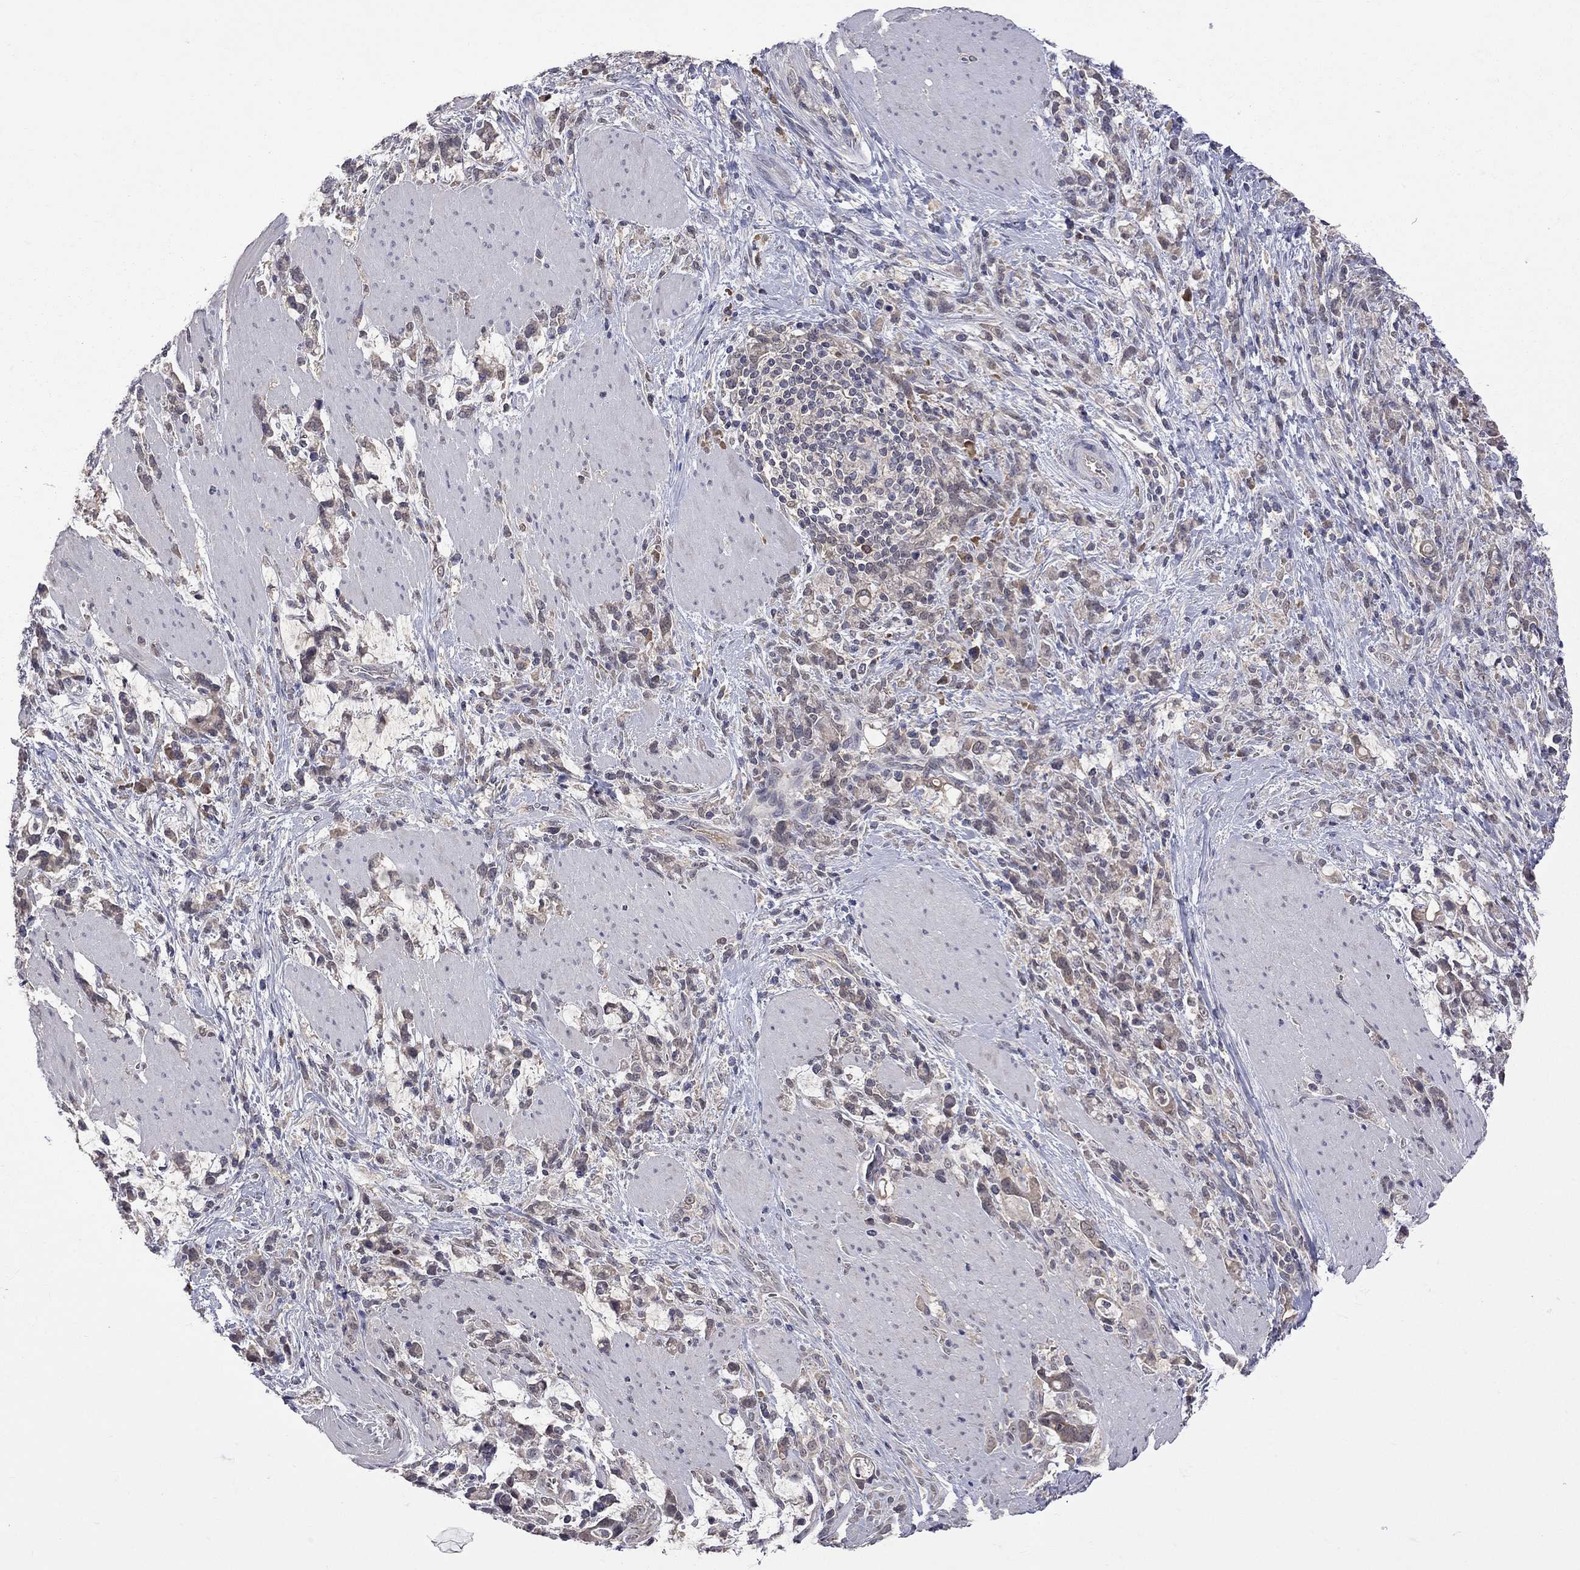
{"staining": {"intensity": "weak", "quantity": ">75%", "location": "cytoplasmic/membranous"}, "tissue": "stomach cancer", "cell_type": "Tumor cells", "image_type": "cancer", "snomed": [{"axis": "morphology", "description": "Adenocarcinoma, NOS"}, {"axis": "topography", "description": "Stomach"}], "caption": "Tumor cells show weak cytoplasmic/membranous staining in about >75% of cells in adenocarcinoma (stomach).", "gene": "HTR6", "patient": {"sex": "female", "age": 57}}